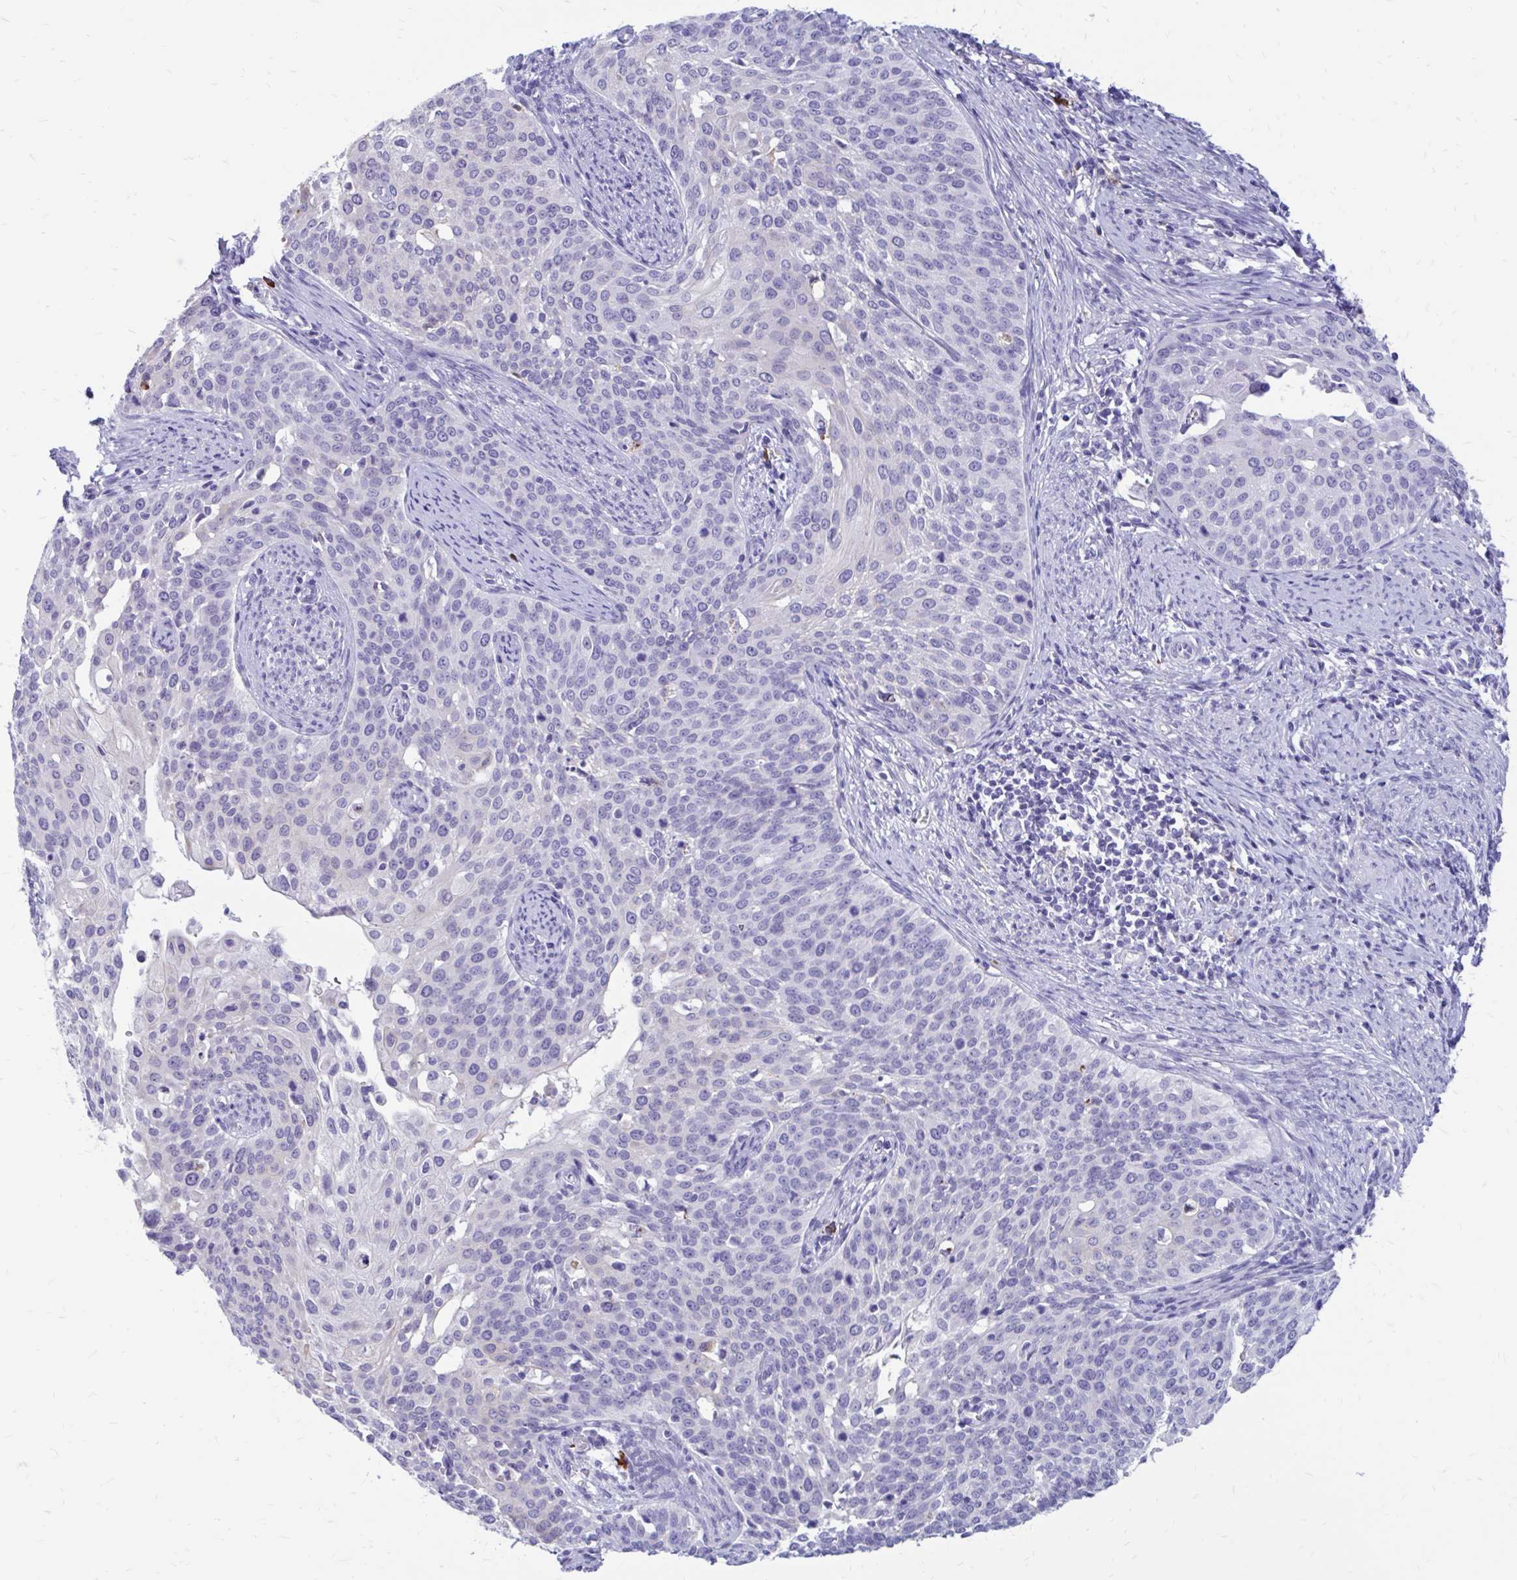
{"staining": {"intensity": "negative", "quantity": "none", "location": "none"}, "tissue": "cervical cancer", "cell_type": "Tumor cells", "image_type": "cancer", "snomed": [{"axis": "morphology", "description": "Squamous cell carcinoma, NOS"}, {"axis": "topography", "description": "Cervix"}], "caption": "Tumor cells are negative for brown protein staining in cervical cancer.", "gene": "IGSF5", "patient": {"sex": "female", "age": 44}}